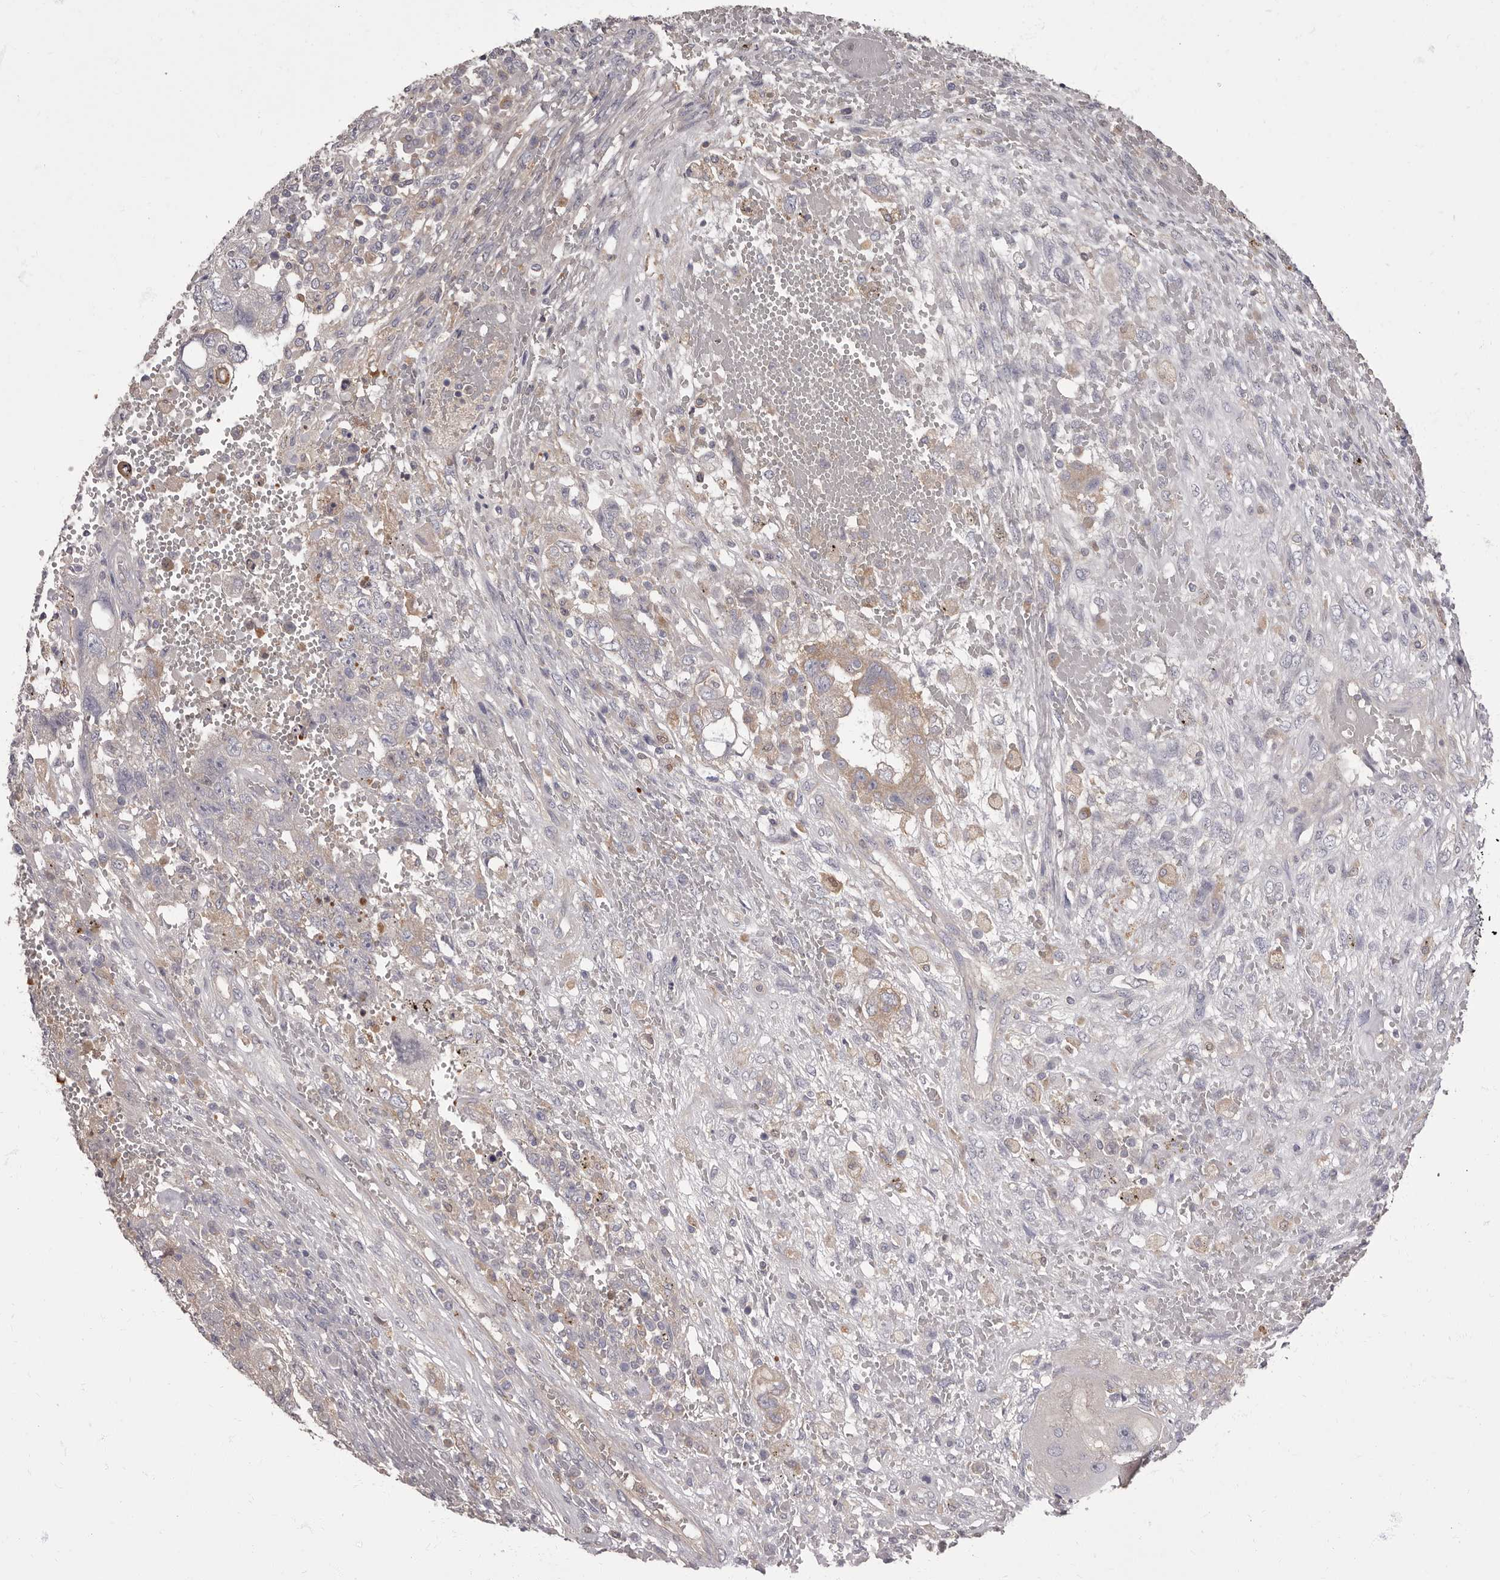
{"staining": {"intensity": "weak", "quantity": "<25%", "location": "cytoplasmic/membranous"}, "tissue": "testis cancer", "cell_type": "Tumor cells", "image_type": "cancer", "snomed": [{"axis": "morphology", "description": "Carcinoma, Embryonal, NOS"}, {"axis": "topography", "description": "Testis"}], "caption": "Testis cancer (embryonal carcinoma) stained for a protein using IHC demonstrates no staining tumor cells.", "gene": "APEH", "patient": {"sex": "male", "age": 26}}